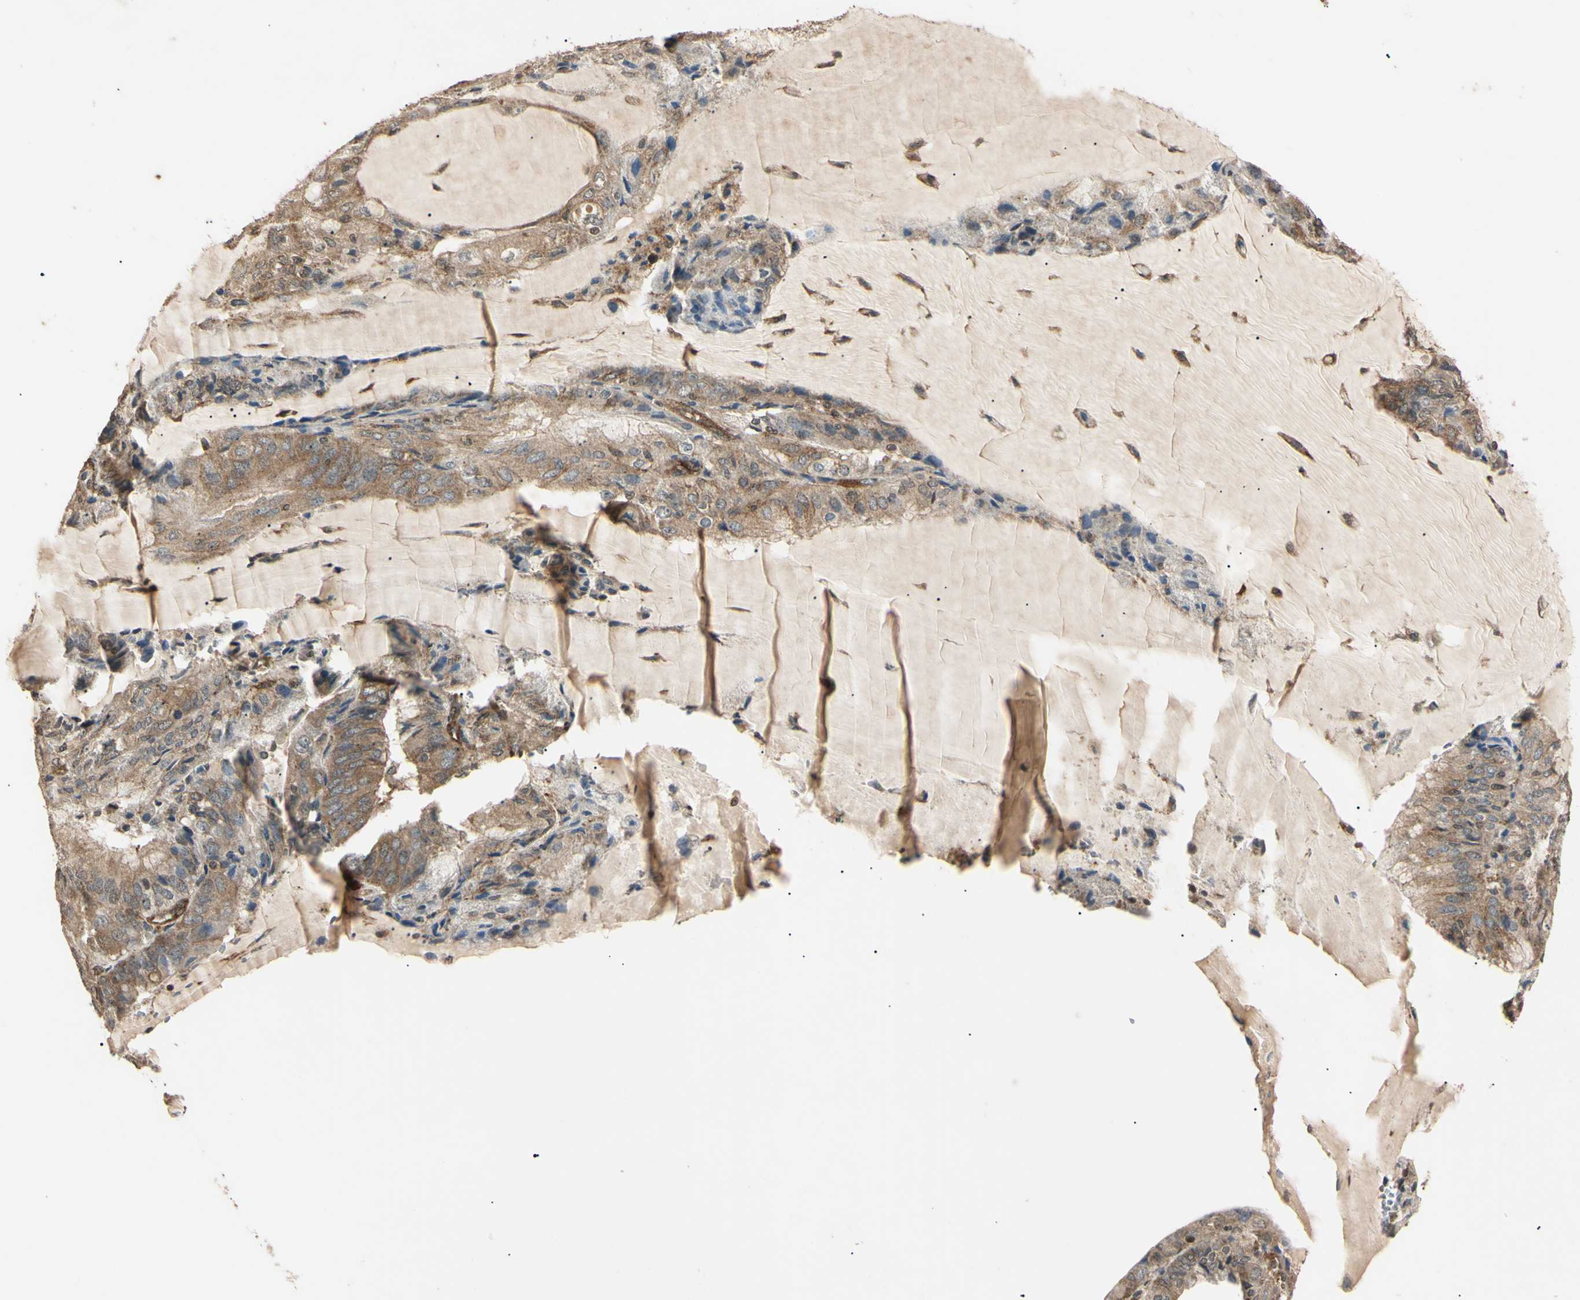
{"staining": {"intensity": "moderate", "quantity": "25%-75%", "location": "cytoplasmic/membranous"}, "tissue": "endometrial cancer", "cell_type": "Tumor cells", "image_type": "cancer", "snomed": [{"axis": "morphology", "description": "Adenocarcinoma, NOS"}, {"axis": "topography", "description": "Endometrium"}], "caption": "Tumor cells demonstrate moderate cytoplasmic/membranous expression in approximately 25%-75% of cells in adenocarcinoma (endometrial). The staining was performed using DAB (3,3'-diaminobenzidine), with brown indicating positive protein expression. Nuclei are stained blue with hematoxylin.", "gene": "EPN1", "patient": {"sex": "female", "age": 81}}